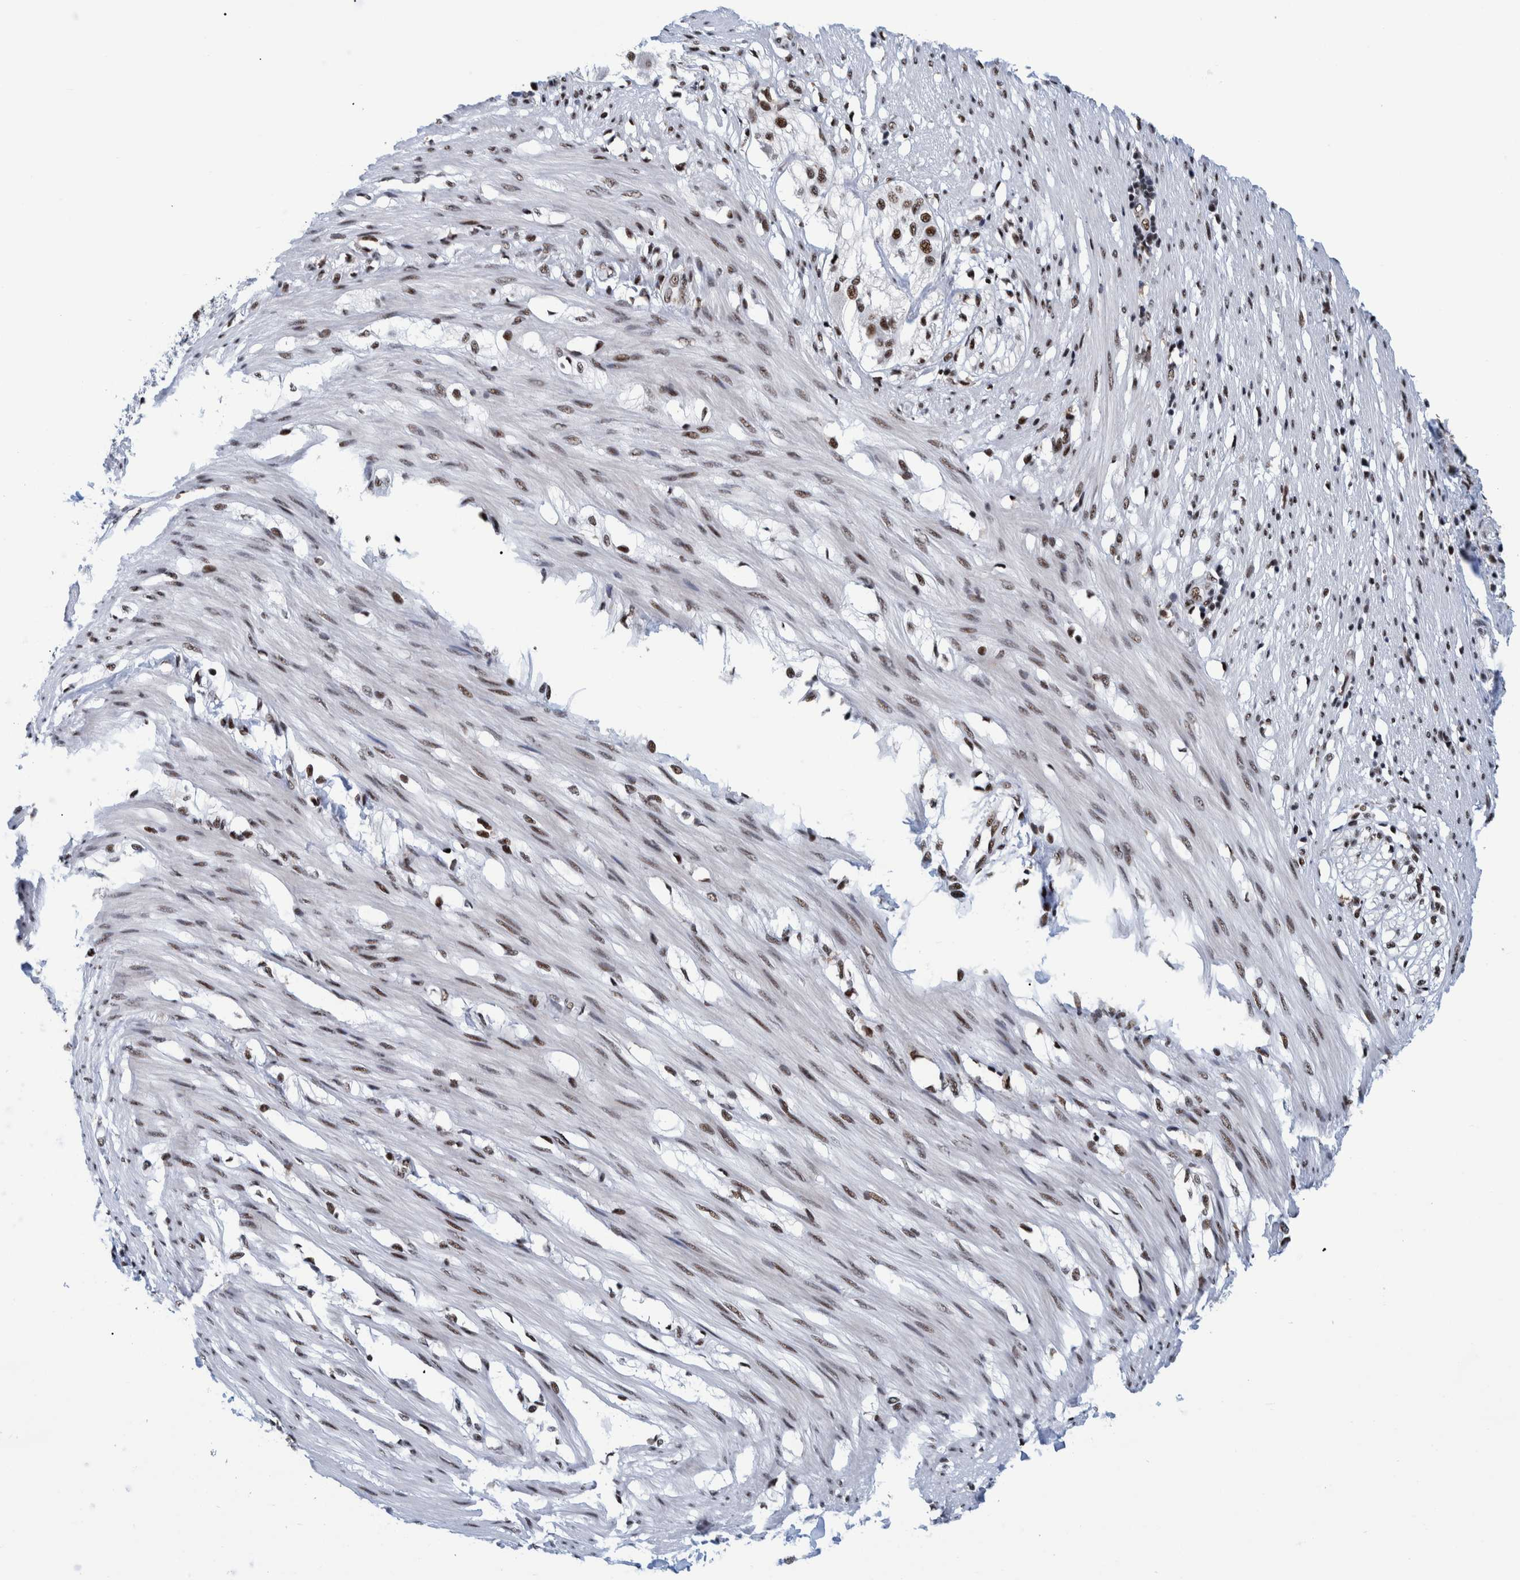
{"staining": {"intensity": "moderate", "quantity": ">75%", "location": "nuclear"}, "tissue": "smooth muscle", "cell_type": "Smooth muscle cells", "image_type": "normal", "snomed": [{"axis": "morphology", "description": "Normal tissue, NOS"}, {"axis": "morphology", "description": "Adenocarcinoma, NOS"}, {"axis": "topography", "description": "Smooth muscle"}, {"axis": "topography", "description": "Colon"}], "caption": "High-power microscopy captured an IHC photomicrograph of normal smooth muscle, revealing moderate nuclear positivity in about >75% of smooth muscle cells.", "gene": "EFTUD2", "patient": {"sex": "male", "age": 14}}